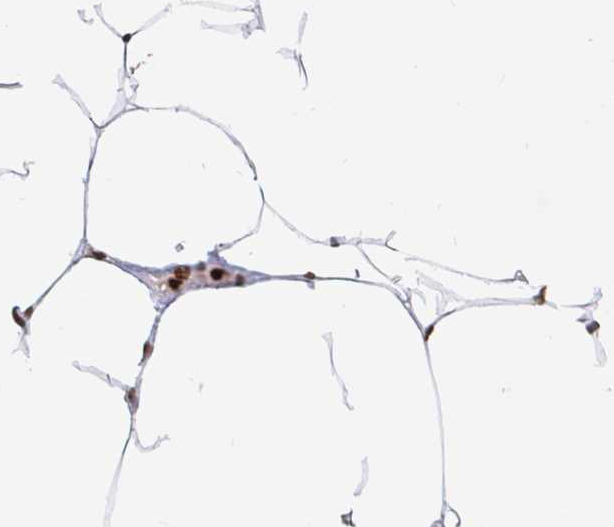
{"staining": {"intensity": "weak", "quantity": ">75%", "location": "nuclear"}, "tissue": "breast", "cell_type": "Adipocytes", "image_type": "normal", "snomed": [{"axis": "morphology", "description": "Normal tissue, NOS"}, {"axis": "topography", "description": "Breast"}], "caption": "Approximately >75% of adipocytes in normal human breast show weak nuclear protein expression as visualized by brown immunohistochemical staining.", "gene": "HOXC10", "patient": {"sex": "female", "age": 27}}